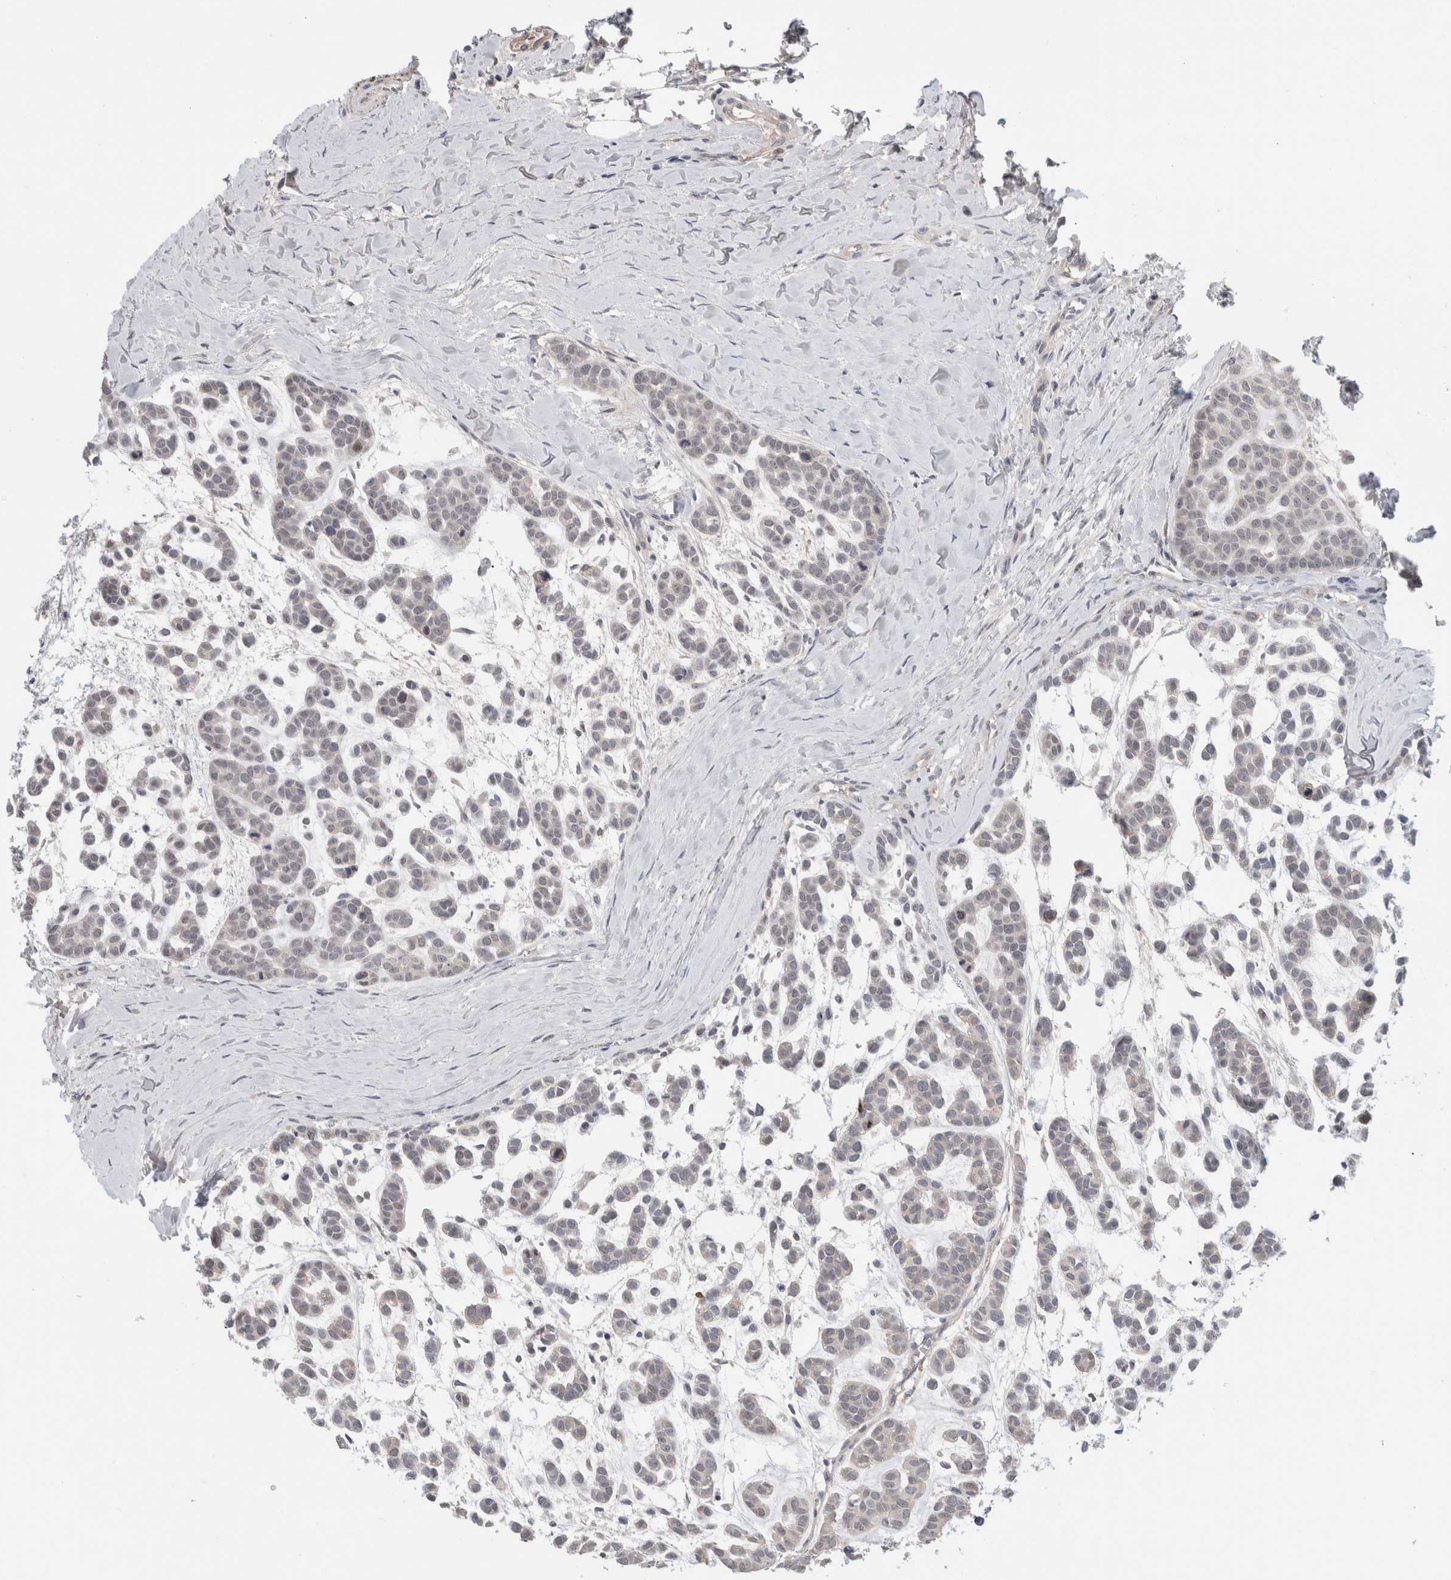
{"staining": {"intensity": "weak", "quantity": "<25%", "location": "cytoplasmic/membranous,nuclear"}, "tissue": "head and neck cancer", "cell_type": "Tumor cells", "image_type": "cancer", "snomed": [{"axis": "morphology", "description": "Adenocarcinoma, NOS"}, {"axis": "morphology", "description": "Adenoma, NOS"}, {"axis": "topography", "description": "Head-Neck"}], "caption": "Immunohistochemistry image of human head and neck adenocarcinoma stained for a protein (brown), which exhibits no expression in tumor cells.", "gene": "HCN3", "patient": {"sex": "female", "age": 55}}